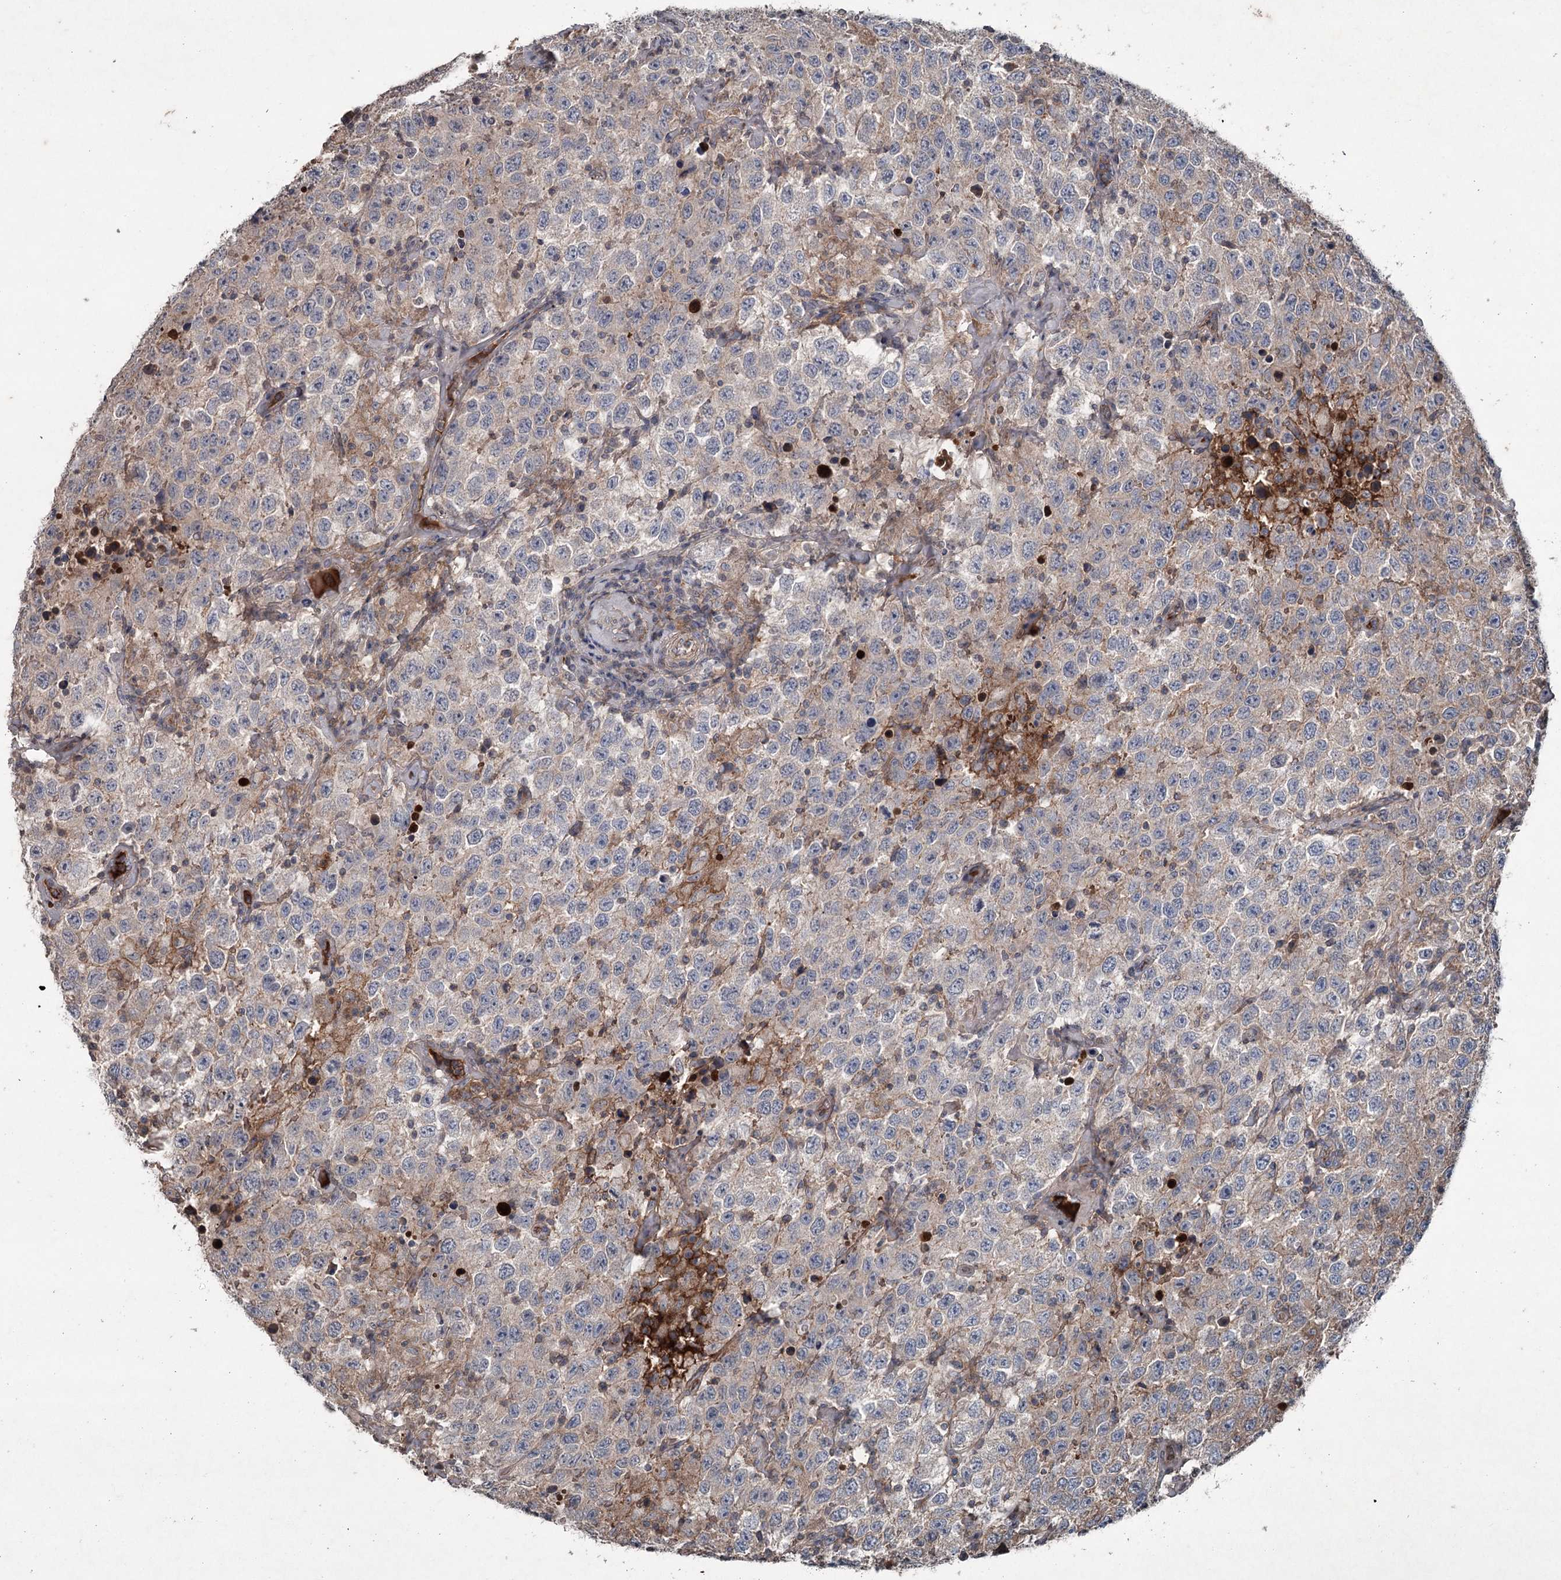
{"staining": {"intensity": "strong", "quantity": "25%-75%", "location": "cytoplasmic/membranous"}, "tissue": "testis cancer", "cell_type": "Tumor cells", "image_type": "cancer", "snomed": [{"axis": "morphology", "description": "Seminoma, NOS"}, {"axis": "topography", "description": "Testis"}], "caption": "DAB (3,3'-diaminobenzidine) immunohistochemical staining of testis cancer reveals strong cytoplasmic/membranous protein staining in about 25%-75% of tumor cells.", "gene": "PGLYRP2", "patient": {"sex": "male", "age": 41}}